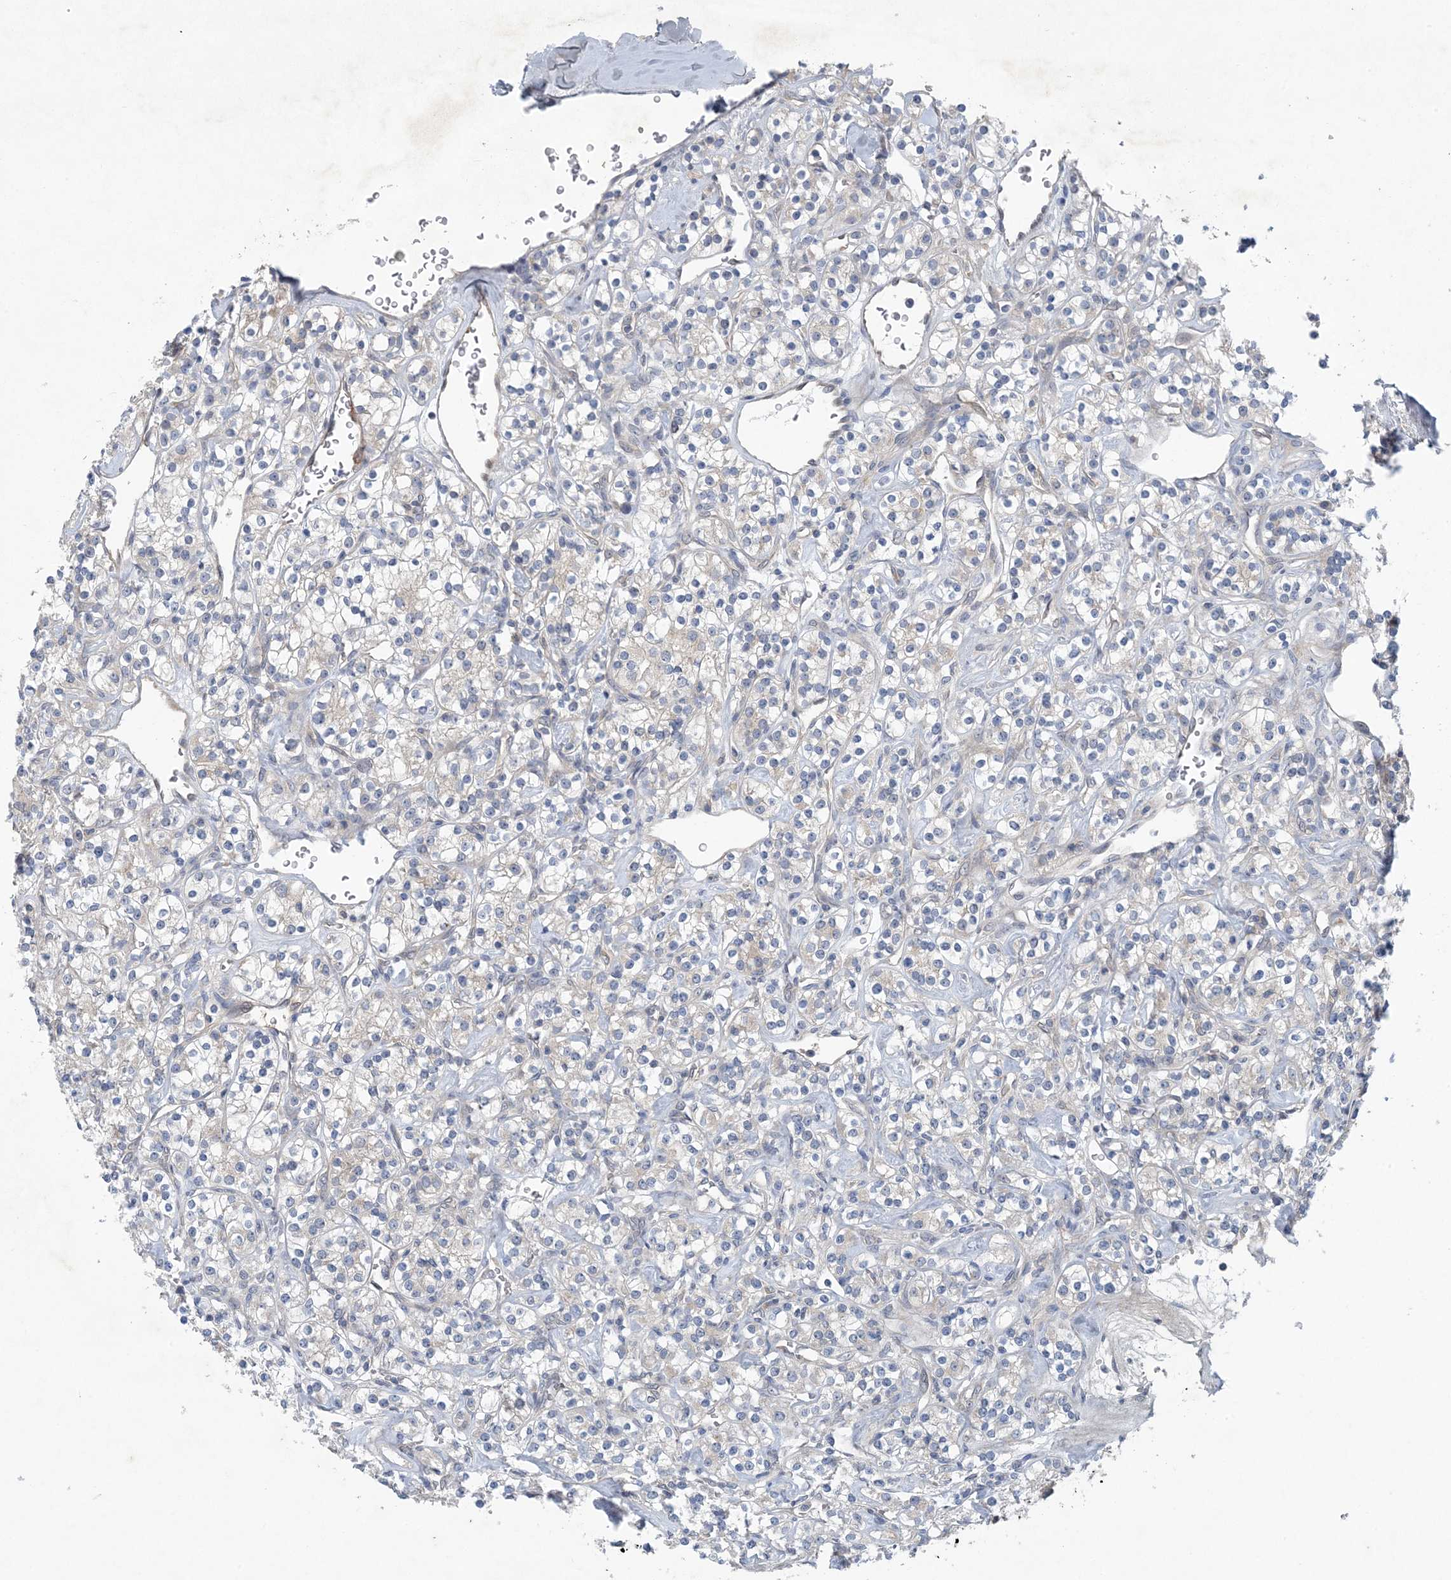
{"staining": {"intensity": "negative", "quantity": "none", "location": "none"}, "tissue": "renal cancer", "cell_type": "Tumor cells", "image_type": "cancer", "snomed": [{"axis": "morphology", "description": "Adenocarcinoma, NOS"}, {"axis": "topography", "description": "Kidney"}], "caption": "Protein analysis of renal cancer shows no significant expression in tumor cells. (IHC, brightfield microscopy, high magnification).", "gene": "HIKESHI", "patient": {"sex": "male", "age": 77}}